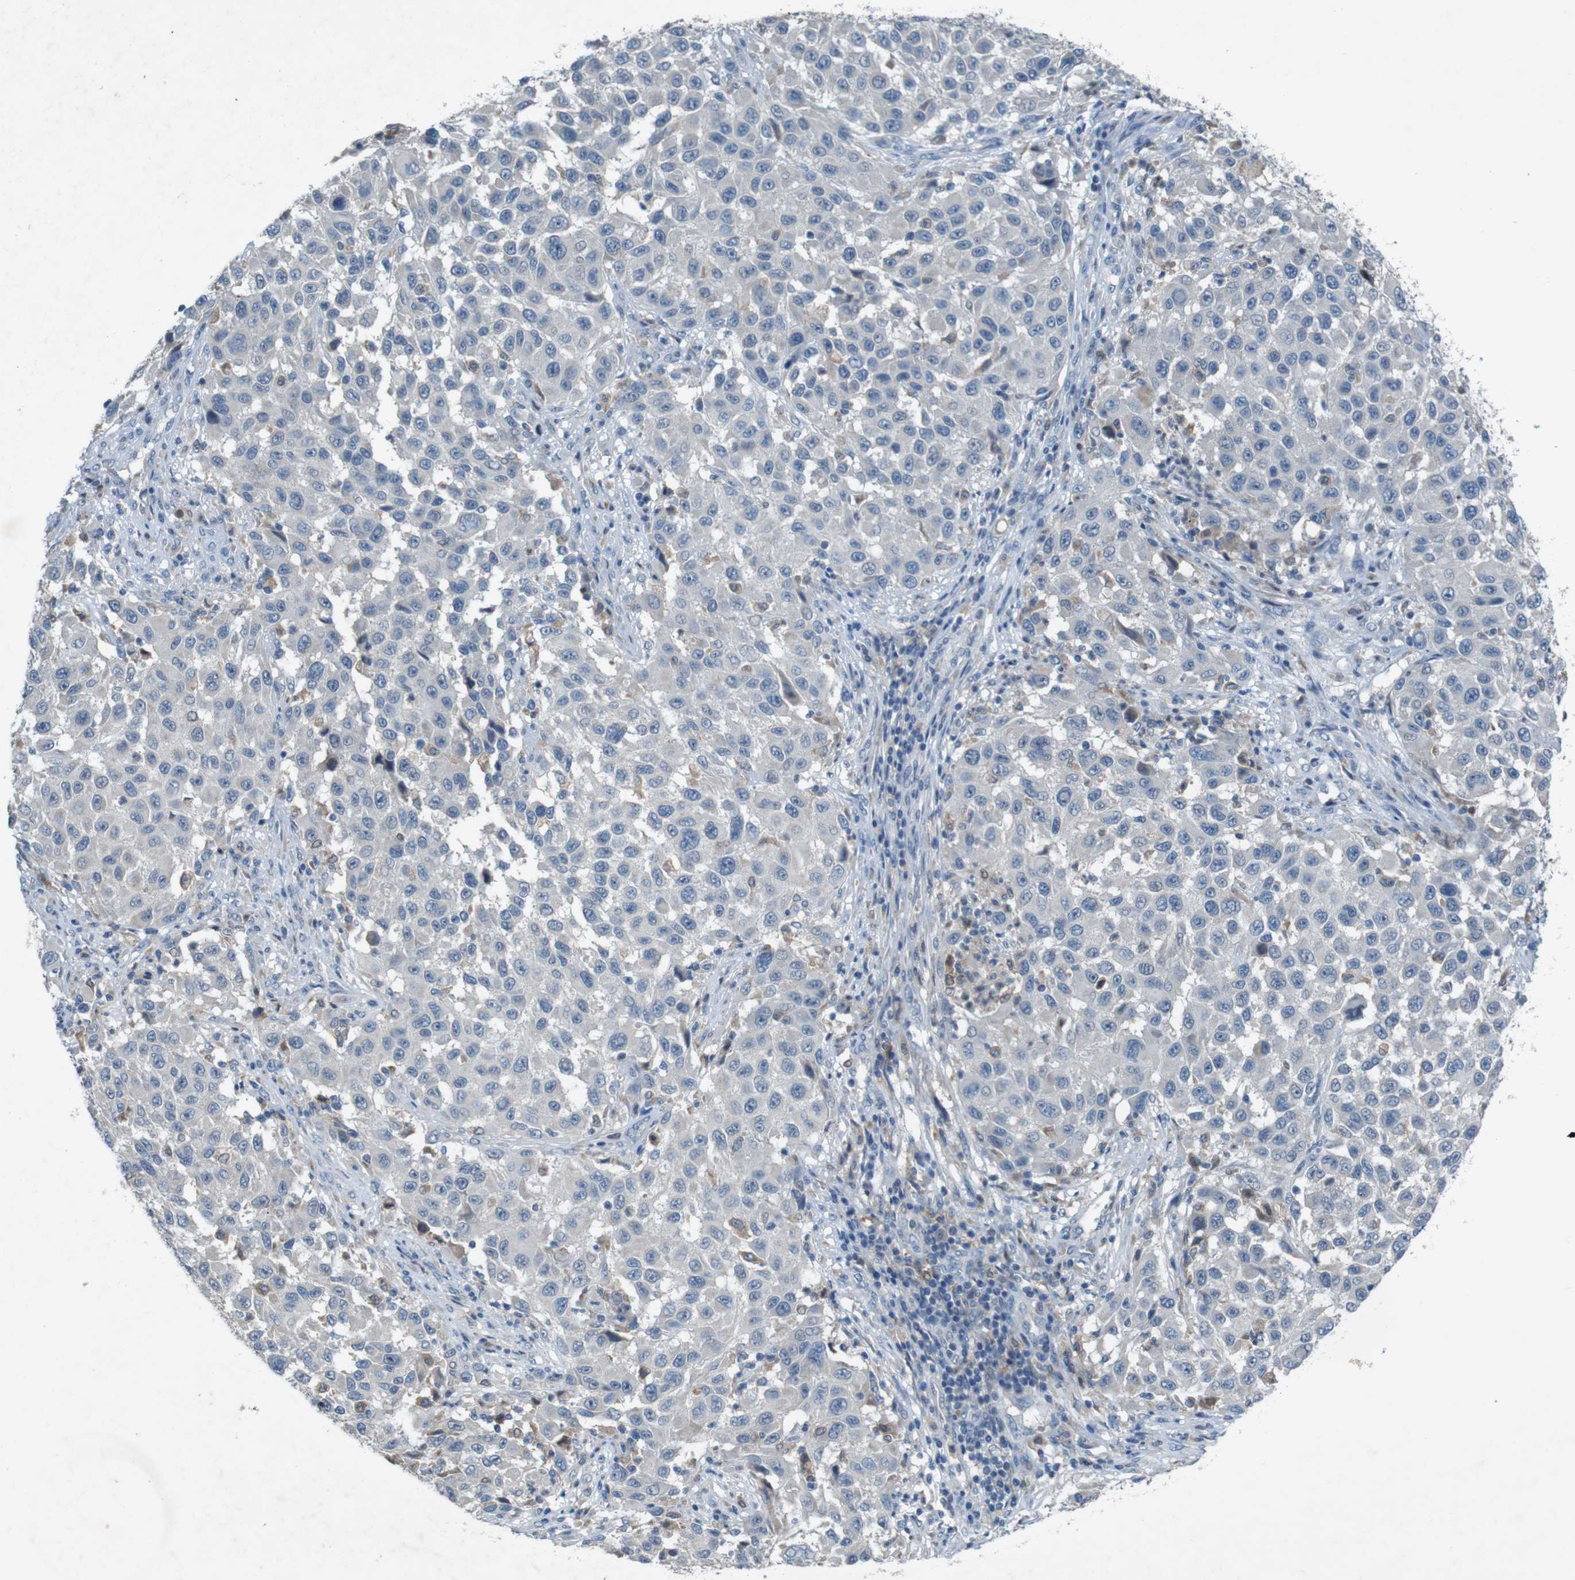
{"staining": {"intensity": "negative", "quantity": "none", "location": "none"}, "tissue": "melanoma", "cell_type": "Tumor cells", "image_type": "cancer", "snomed": [{"axis": "morphology", "description": "Malignant melanoma, Metastatic site"}, {"axis": "topography", "description": "Lymph node"}], "caption": "This is a histopathology image of IHC staining of malignant melanoma (metastatic site), which shows no staining in tumor cells.", "gene": "MOGAT3", "patient": {"sex": "male", "age": 61}}